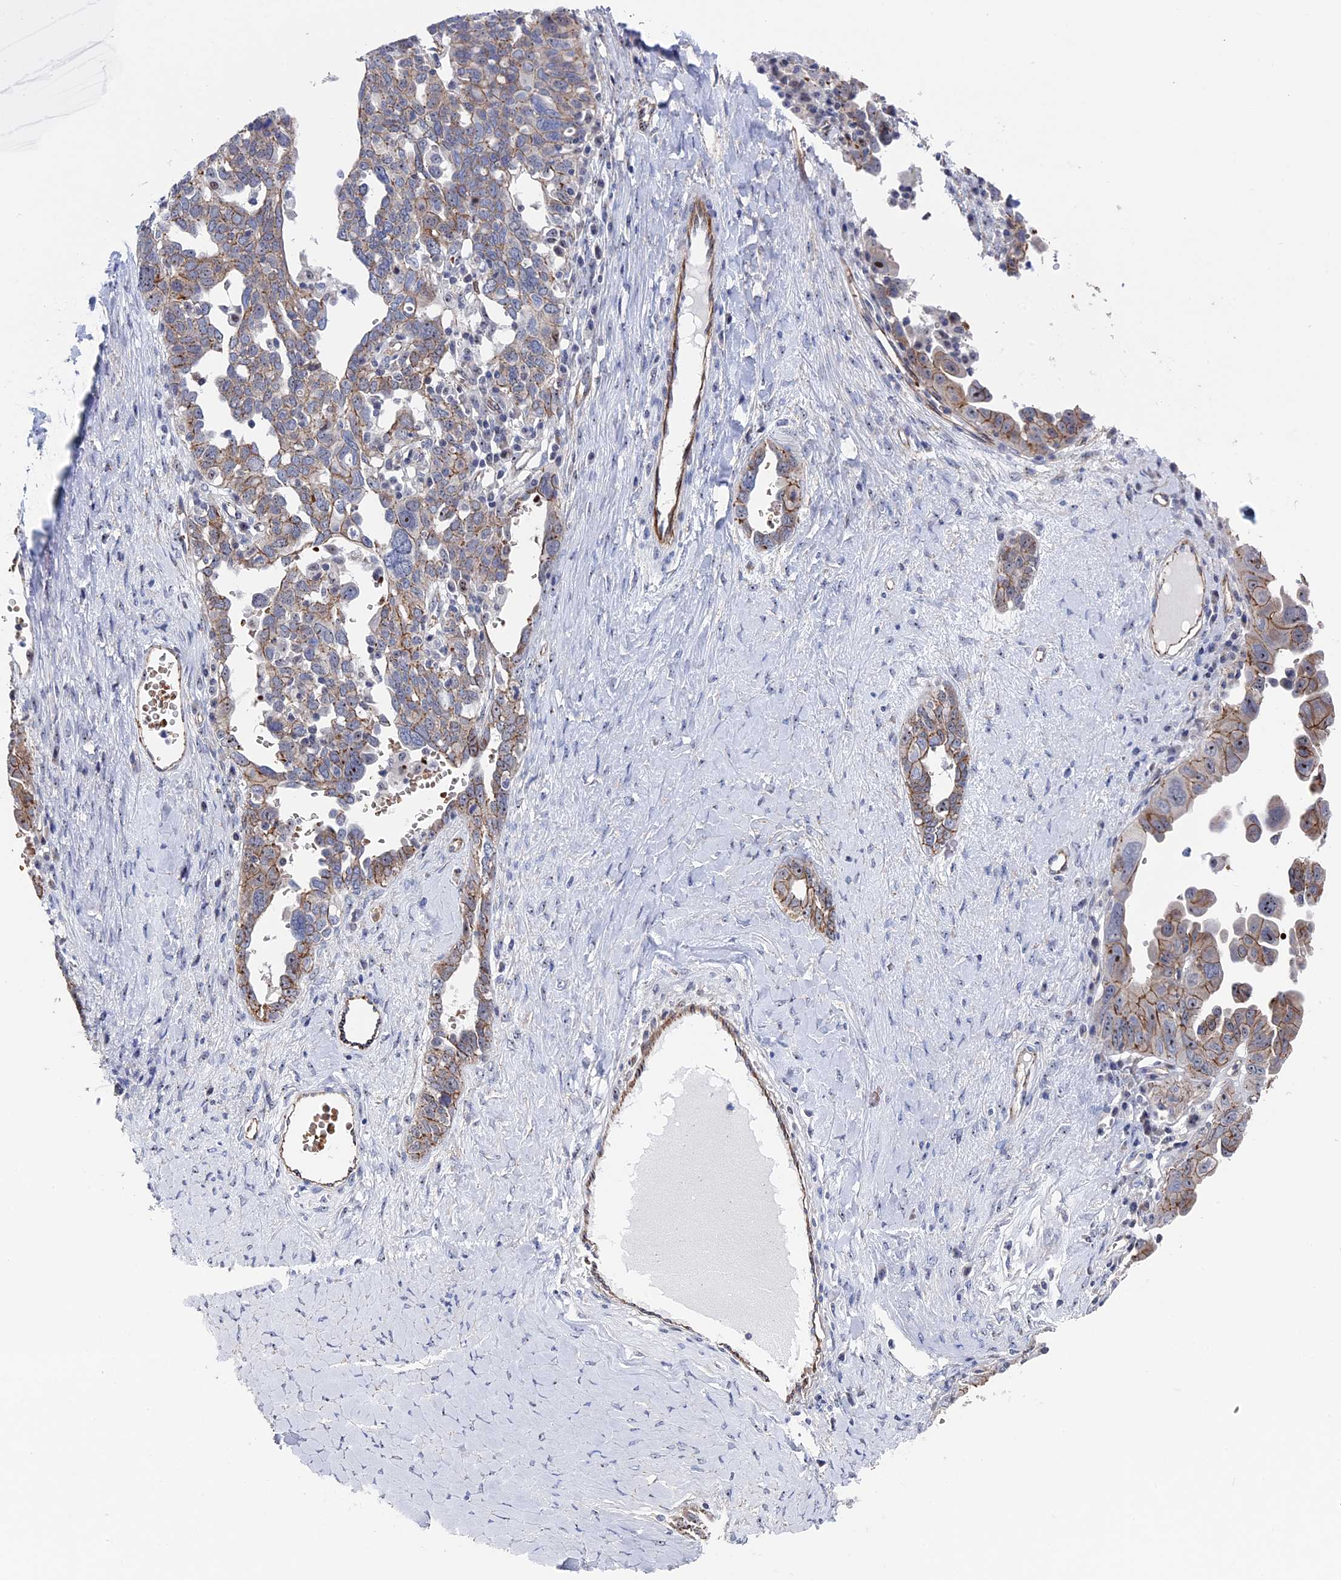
{"staining": {"intensity": "moderate", "quantity": ">75%", "location": "cytoplasmic/membranous"}, "tissue": "ovarian cancer", "cell_type": "Tumor cells", "image_type": "cancer", "snomed": [{"axis": "morphology", "description": "Carcinoma, endometroid"}, {"axis": "topography", "description": "Ovary"}], "caption": "Immunohistochemical staining of human ovarian endometroid carcinoma demonstrates medium levels of moderate cytoplasmic/membranous expression in about >75% of tumor cells.", "gene": "EXOSC9", "patient": {"sex": "female", "age": 62}}